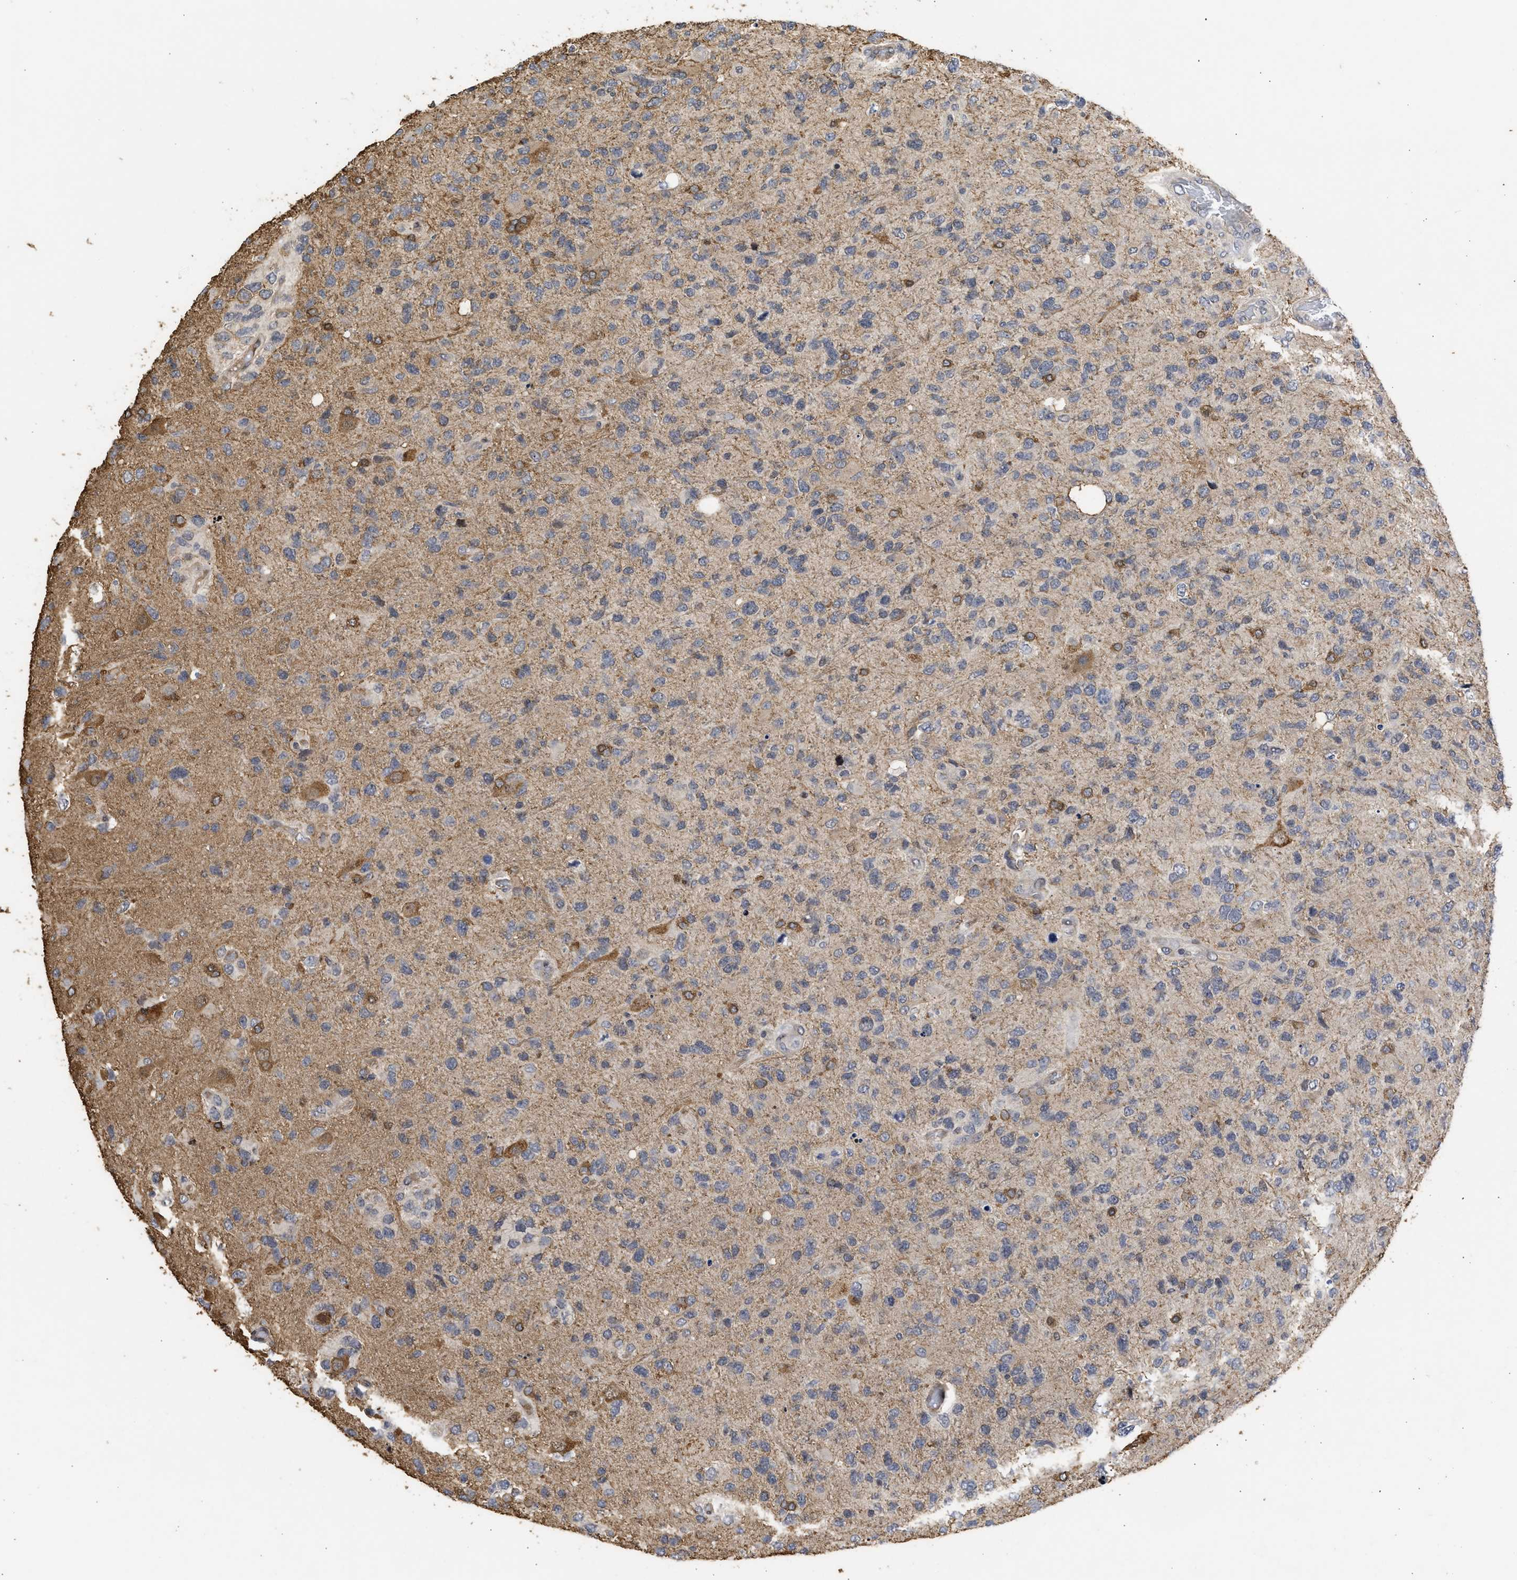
{"staining": {"intensity": "moderate", "quantity": "<25%", "location": "cytoplasmic/membranous"}, "tissue": "glioma", "cell_type": "Tumor cells", "image_type": "cancer", "snomed": [{"axis": "morphology", "description": "Glioma, malignant, High grade"}, {"axis": "topography", "description": "Brain"}], "caption": "A micrograph of human glioma stained for a protein shows moderate cytoplasmic/membranous brown staining in tumor cells.", "gene": "ENSG00000142539", "patient": {"sex": "female", "age": 58}}